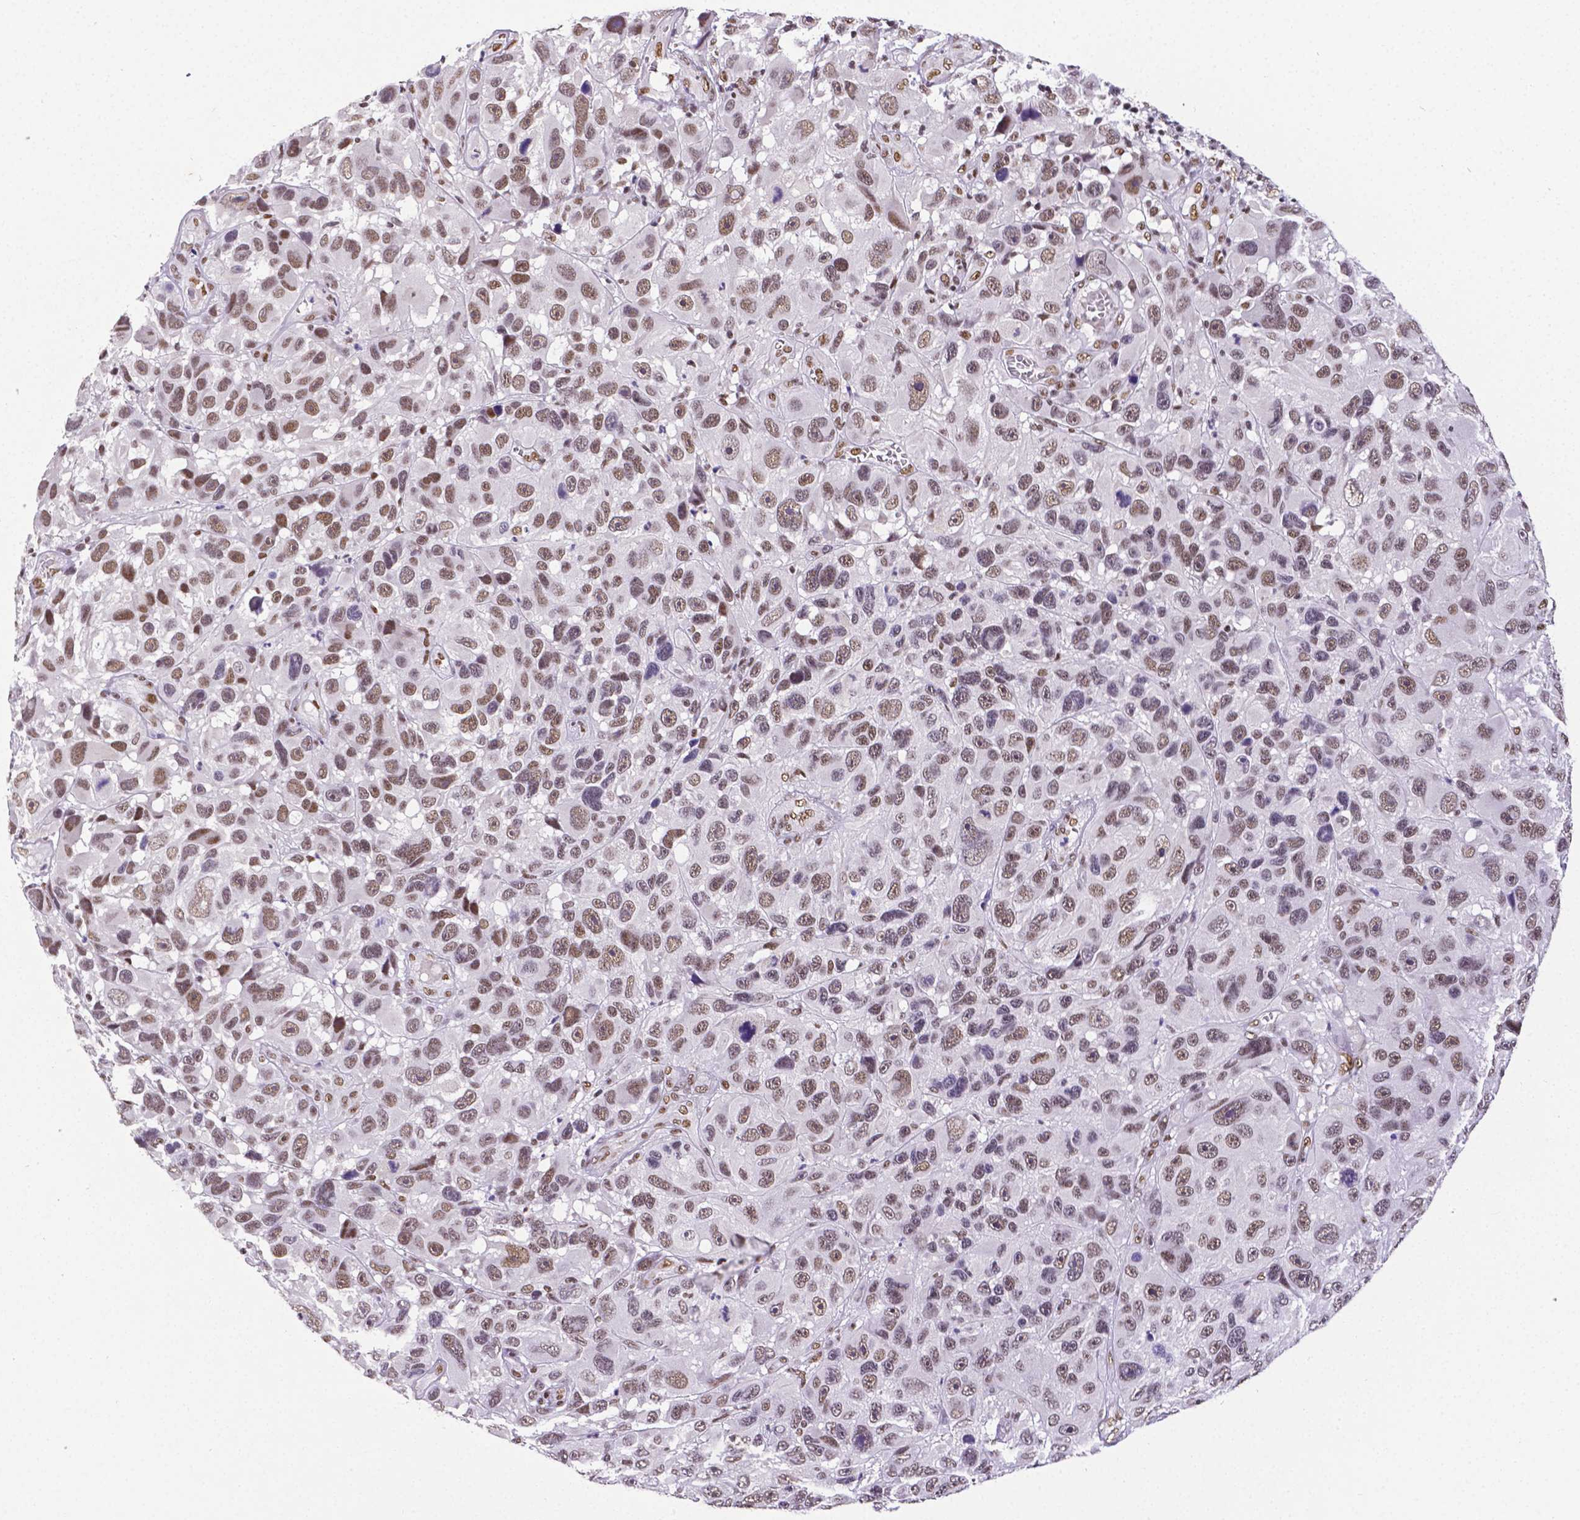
{"staining": {"intensity": "moderate", "quantity": ">75%", "location": "nuclear"}, "tissue": "melanoma", "cell_type": "Tumor cells", "image_type": "cancer", "snomed": [{"axis": "morphology", "description": "Malignant melanoma, NOS"}, {"axis": "topography", "description": "Skin"}], "caption": "Melanoma tissue exhibits moderate nuclear expression in about >75% of tumor cells", "gene": "REST", "patient": {"sex": "male", "age": 53}}